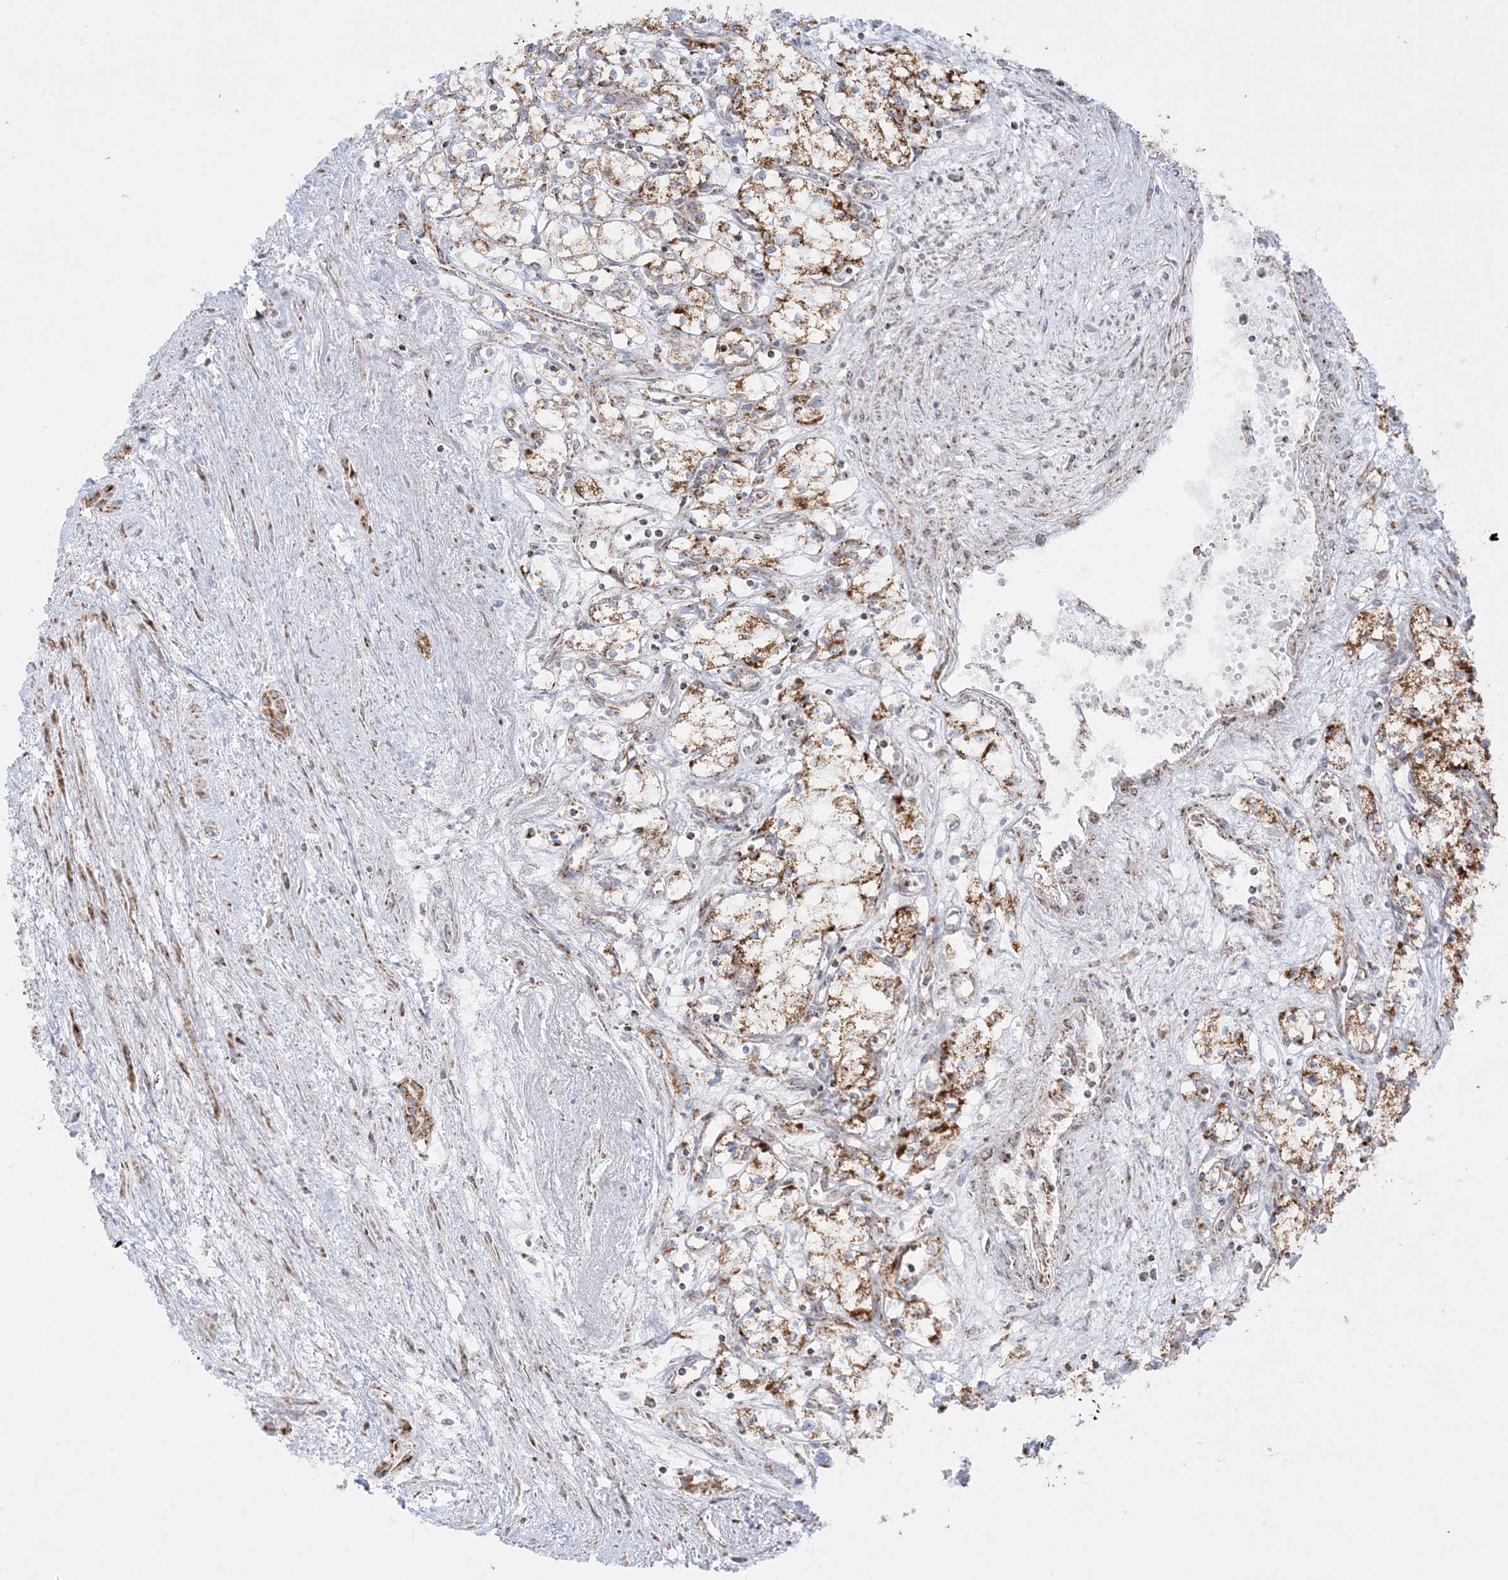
{"staining": {"intensity": "strong", "quantity": ">75%", "location": "cytoplasmic/membranous"}, "tissue": "renal cancer", "cell_type": "Tumor cells", "image_type": "cancer", "snomed": [{"axis": "morphology", "description": "Adenocarcinoma, NOS"}, {"axis": "topography", "description": "Kidney"}], "caption": "This is a micrograph of IHC staining of renal cancer (adenocarcinoma), which shows strong expression in the cytoplasmic/membranous of tumor cells.", "gene": "MRPS36", "patient": {"sex": "male", "age": 59}}